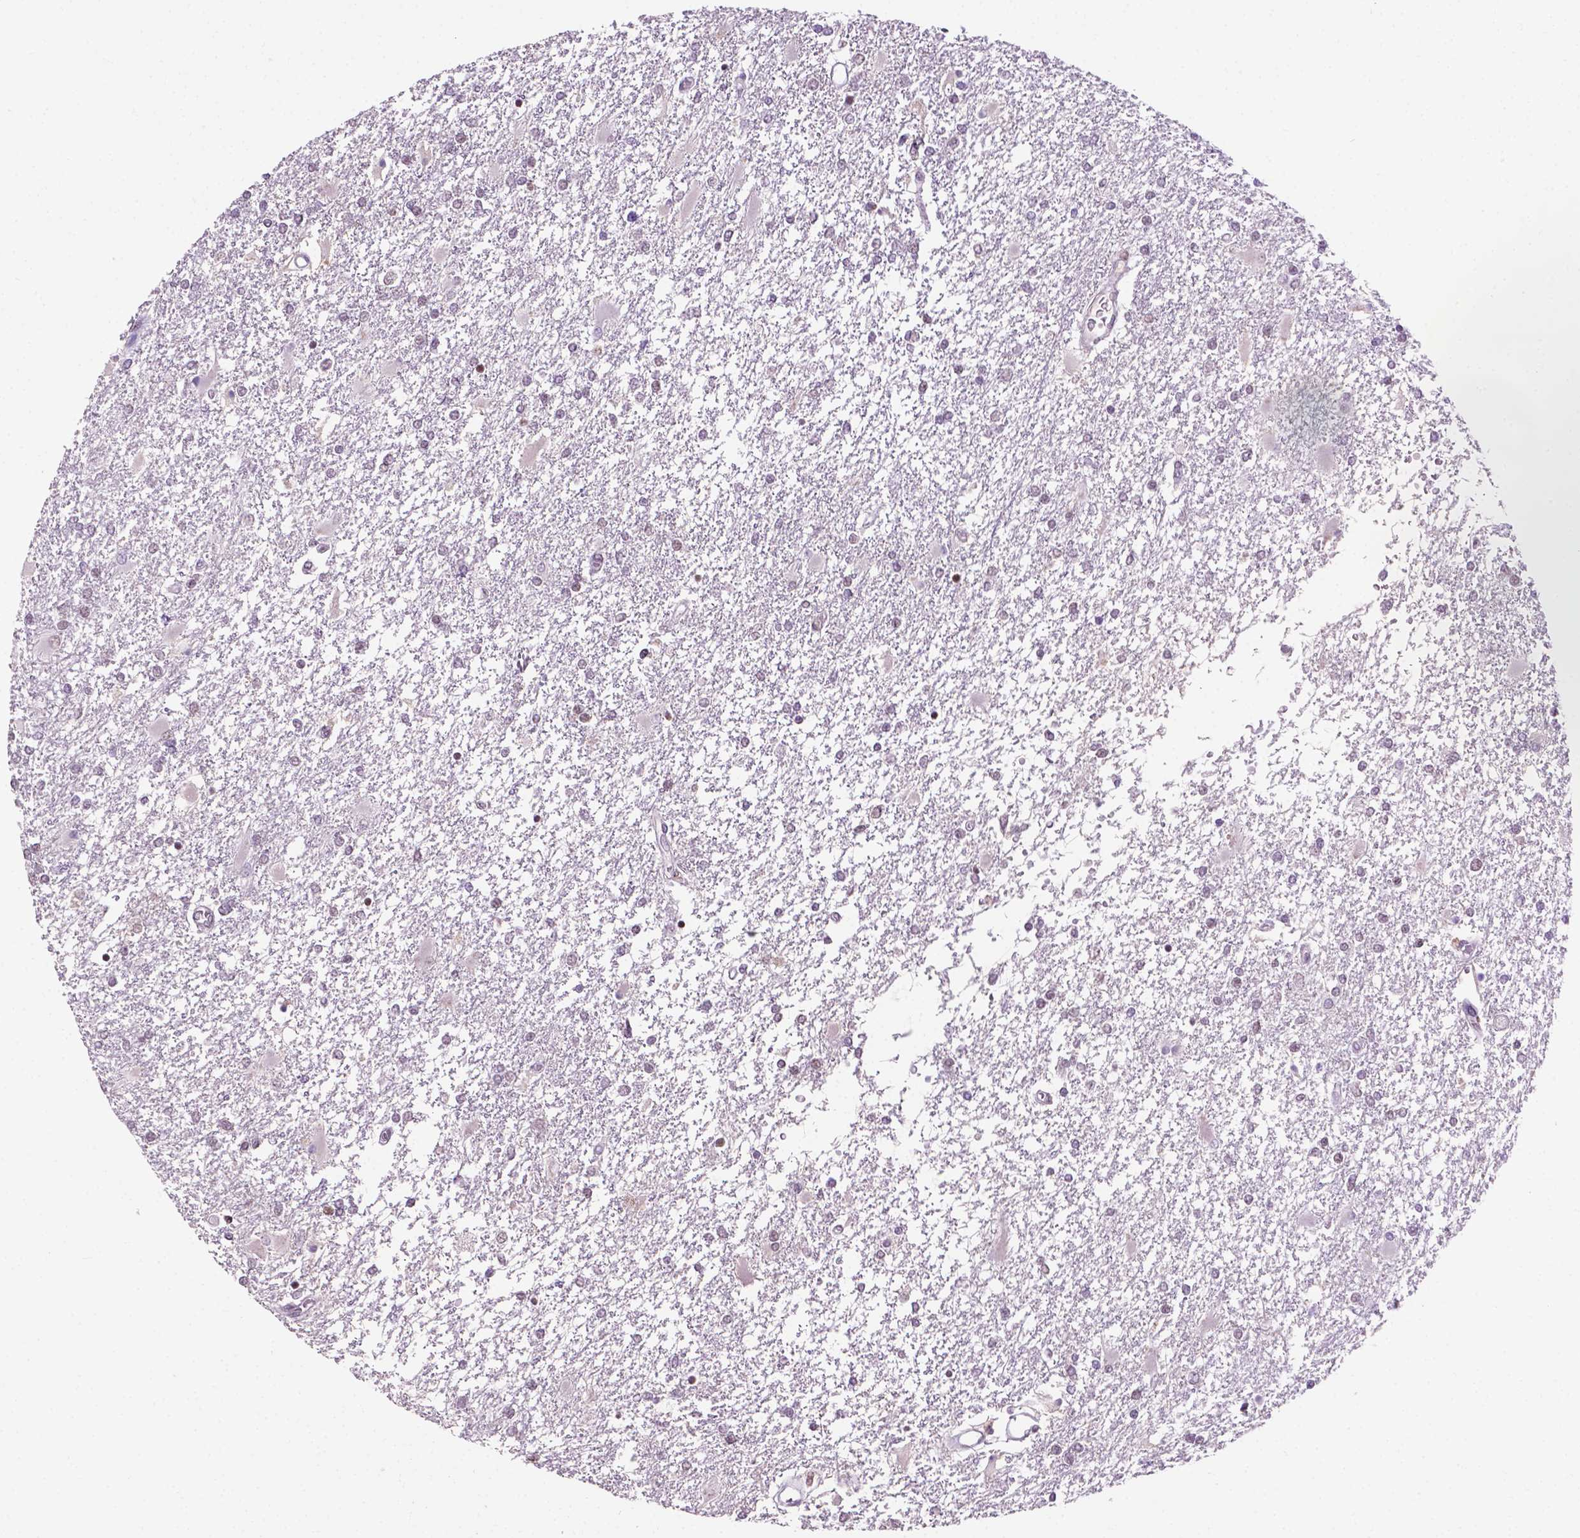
{"staining": {"intensity": "moderate", "quantity": "<25%", "location": "nuclear"}, "tissue": "glioma", "cell_type": "Tumor cells", "image_type": "cancer", "snomed": [{"axis": "morphology", "description": "Glioma, malignant, High grade"}, {"axis": "topography", "description": "Cerebral cortex"}], "caption": "Malignant glioma (high-grade) stained with IHC shows moderate nuclear staining in about <25% of tumor cells.", "gene": "PTPN6", "patient": {"sex": "male", "age": 79}}